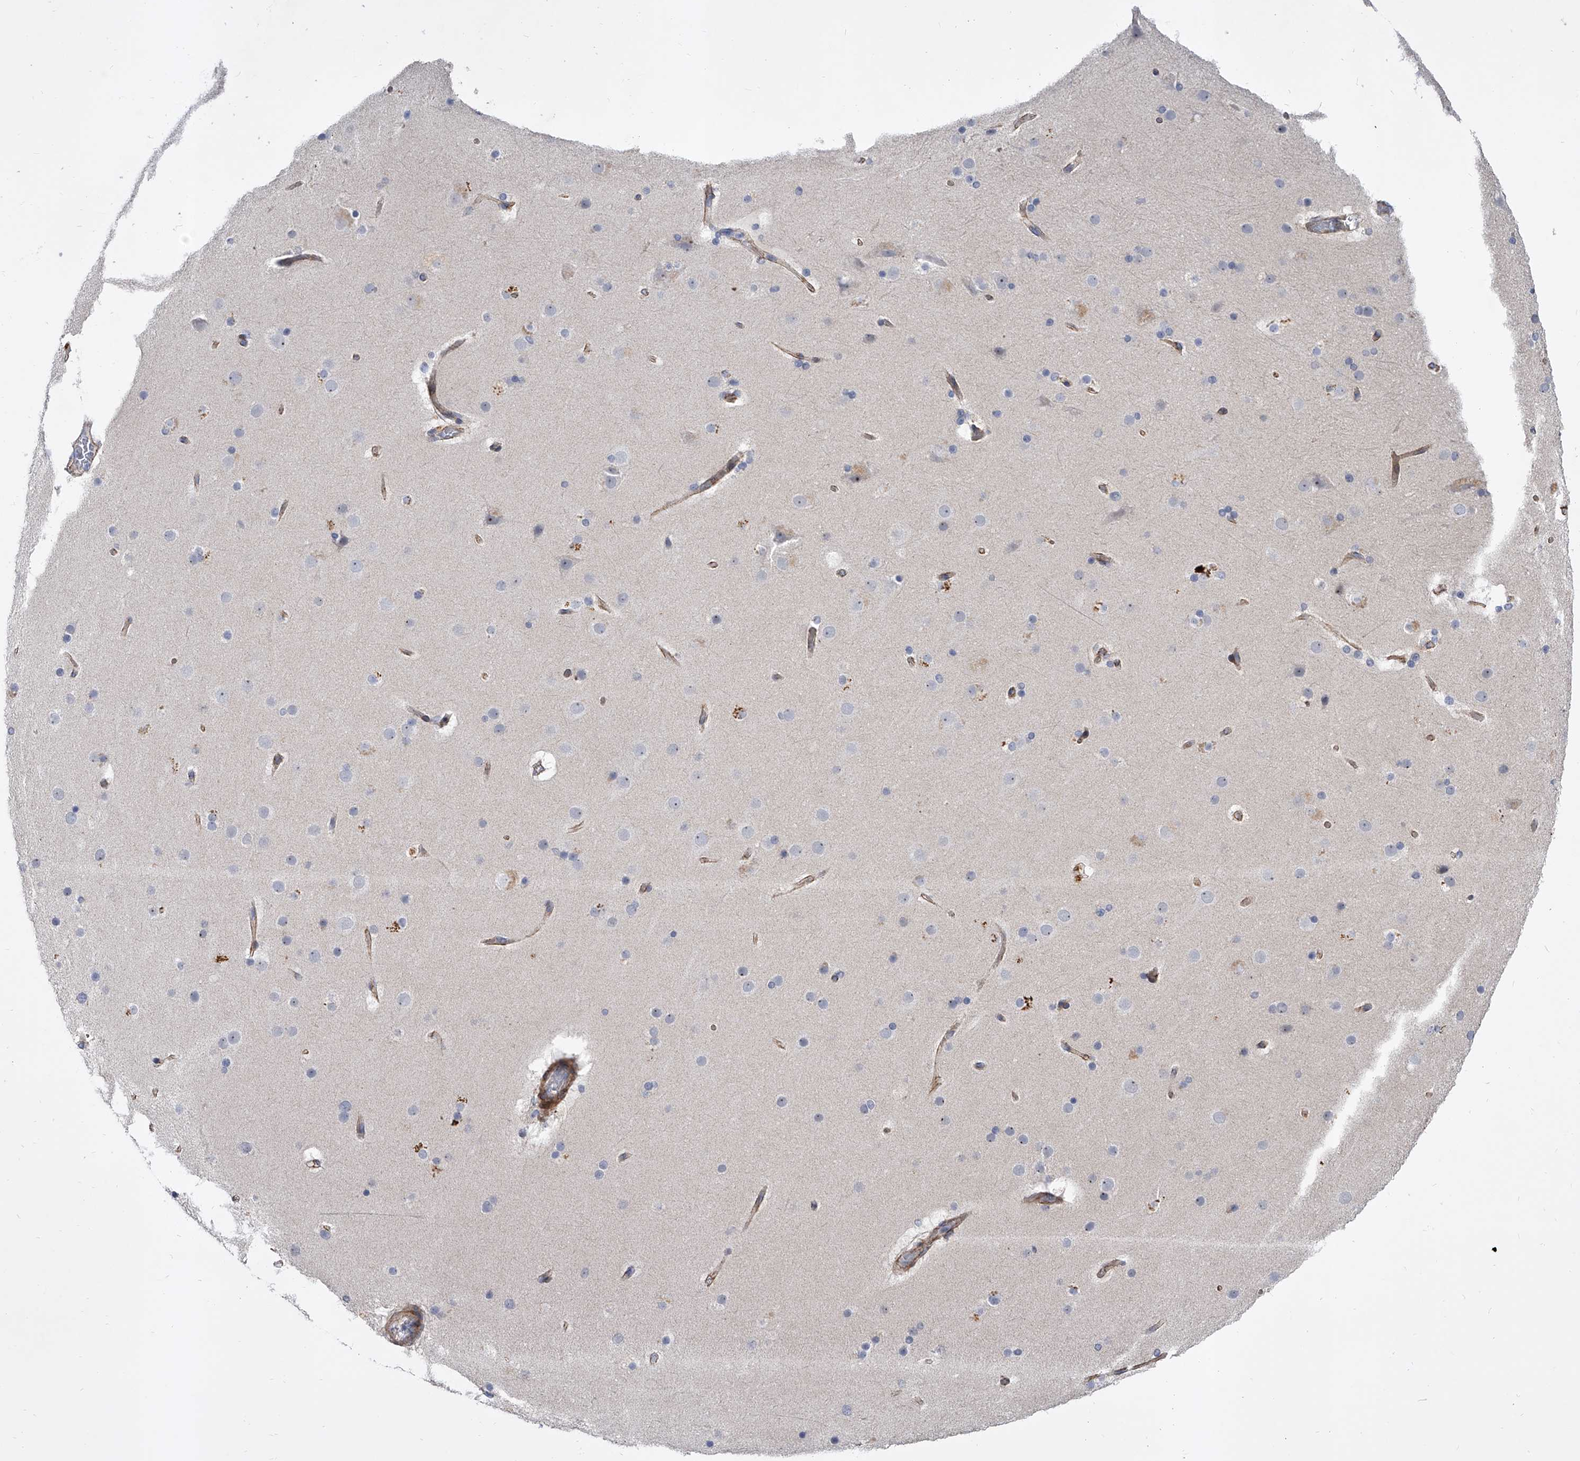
{"staining": {"intensity": "weak", "quantity": ">75%", "location": "cytoplasmic/membranous"}, "tissue": "cerebral cortex", "cell_type": "Endothelial cells", "image_type": "normal", "snomed": [{"axis": "morphology", "description": "Normal tissue, NOS"}, {"axis": "topography", "description": "Cerebral cortex"}], "caption": "Cerebral cortex stained for a protein (brown) reveals weak cytoplasmic/membranous positive positivity in about >75% of endothelial cells.", "gene": "ENSG00000250424", "patient": {"sex": "male", "age": 57}}